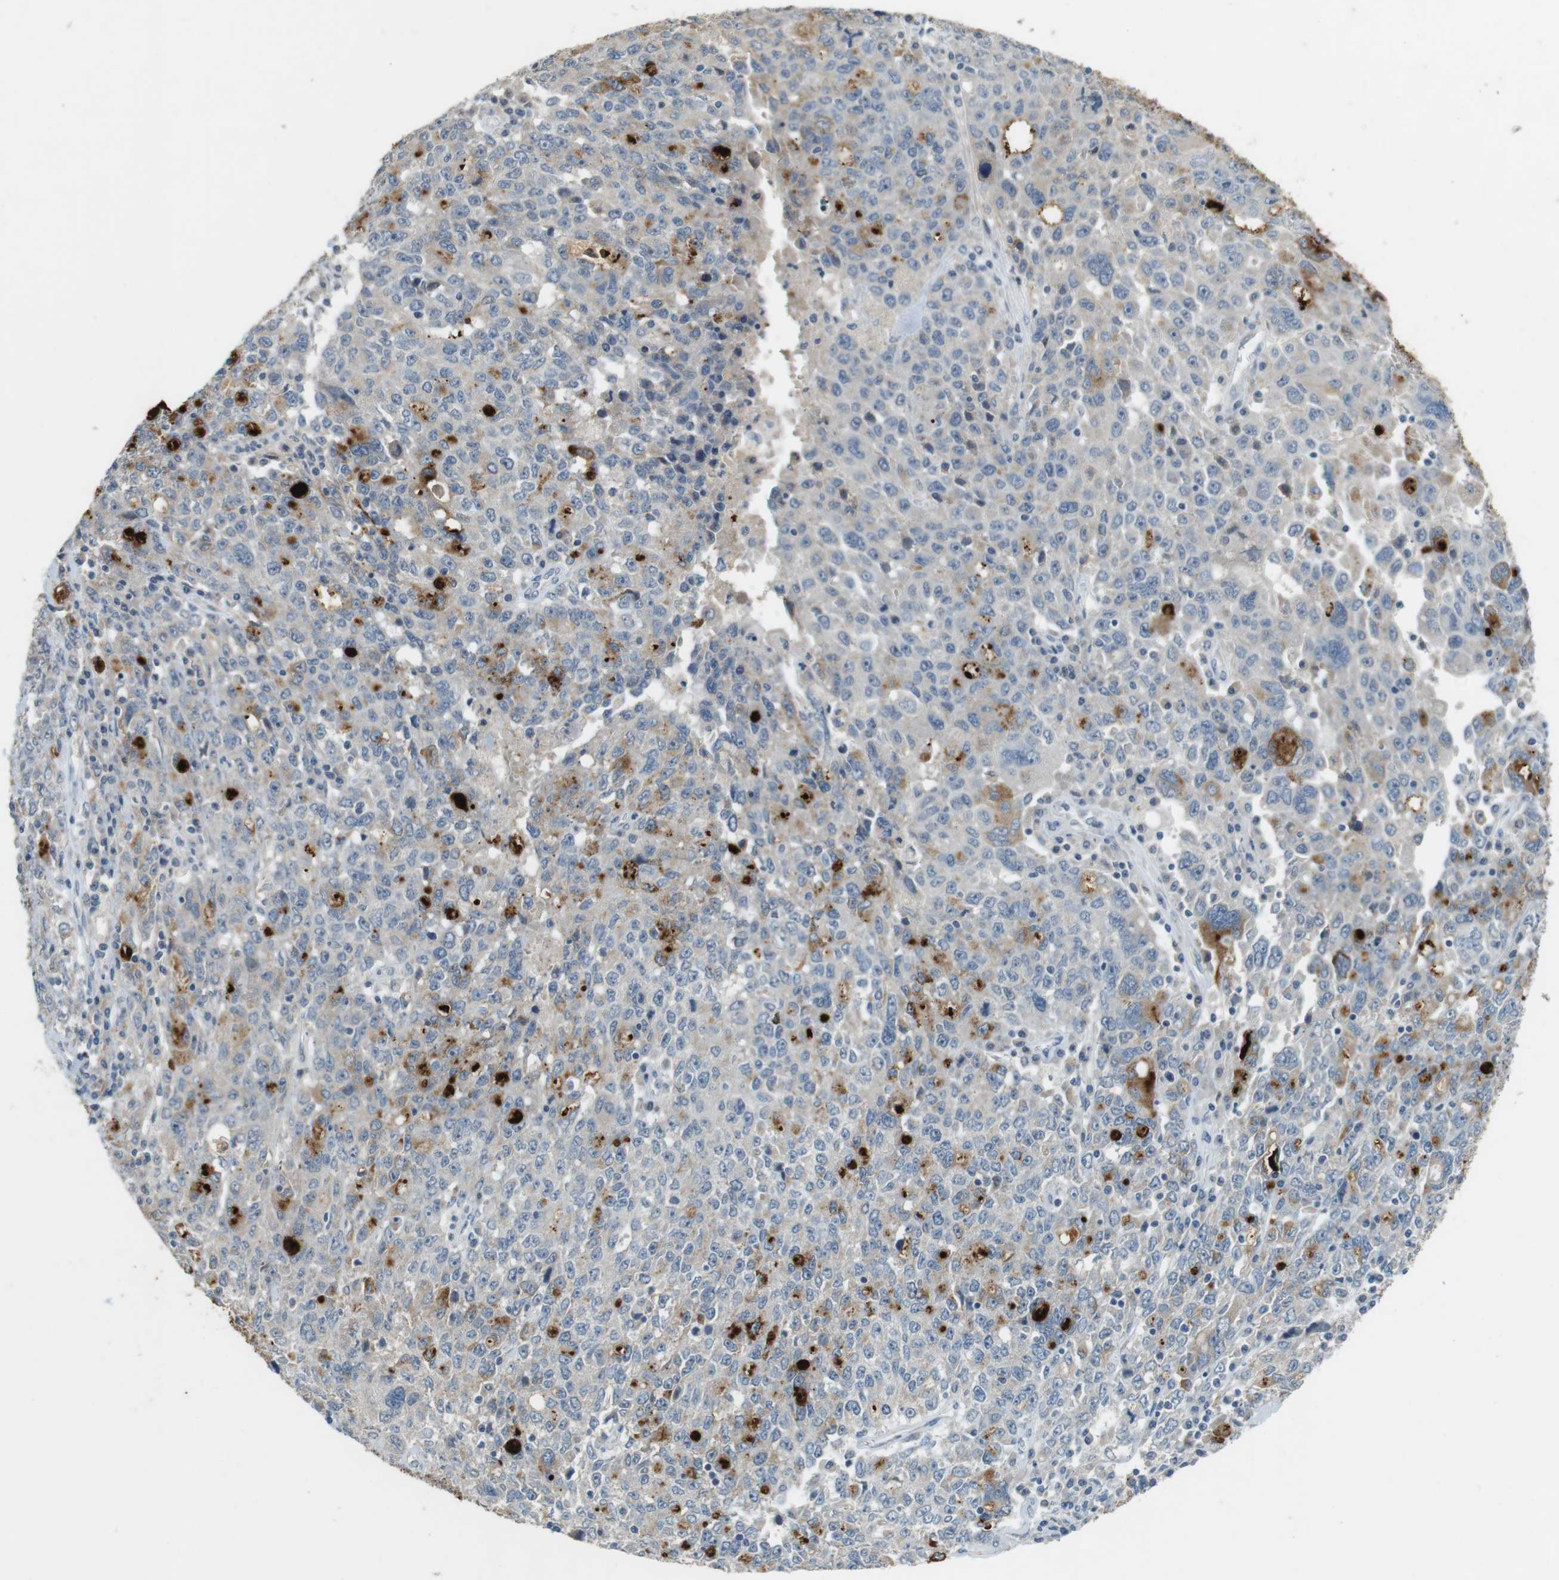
{"staining": {"intensity": "moderate", "quantity": "<25%", "location": "cytoplasmic/membranous"}, "tissue": "ovarian cancer", "cell_type": "Tumor cells", "image_type": "cancer", "snomed": [{"axis": "morphology", "description": "Carcinoma, endometroid"}, {"axis": "topography", "description": "Ovary"}], "caption": "Immunohistochemistry (IHC) of human ovarian cancer demonstrates low levels of moderate cytoplasmic/membranous positivity in approximately <25% of tumor cells.", "gene": "MUC5B", "patient": {"sex": "female", "age": 62}}